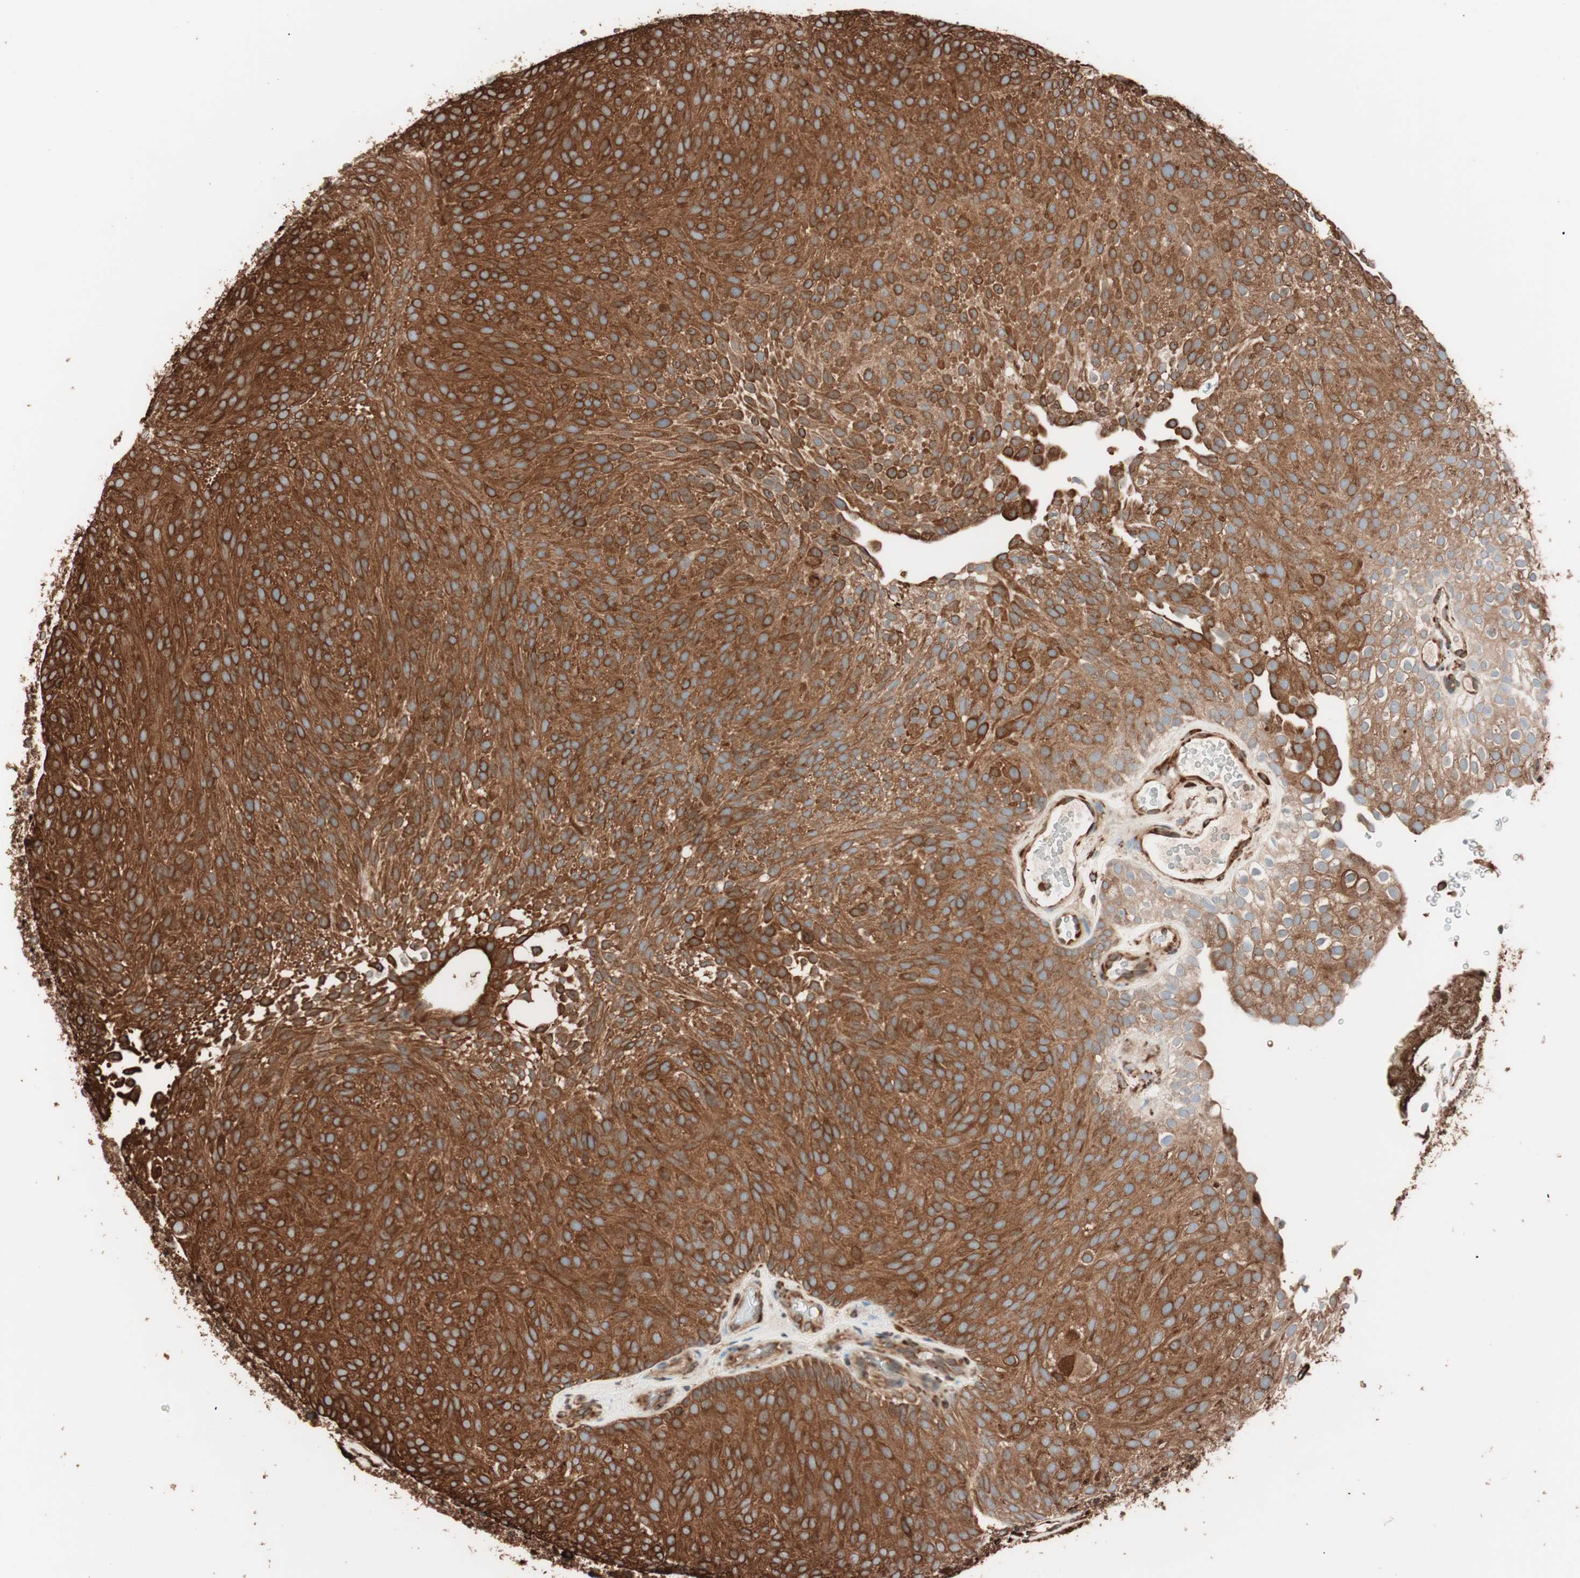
{"staining": {"intensity": "strong", "quantity": ">75%", "location": "cytoplasmic/membranous"}, "tissue": "urothelial cancer", "cell_type": "Tumor cells", "image_type": "cancer", "snomed": [{"axis": "morphology", "description": "Urothelial carcinoma, Low grade"}, {"axis": "topography", "description": "Urinary bladder"}], "caption": "Immunohistochemical staining of urothelial carcinoma (low-grade) exhibits high levels of strong cytoplasmic/membranous expression in about >75% of tumor cells.", "gene": "VEGFA", "patient": {"sex": "male", "age": 78}}